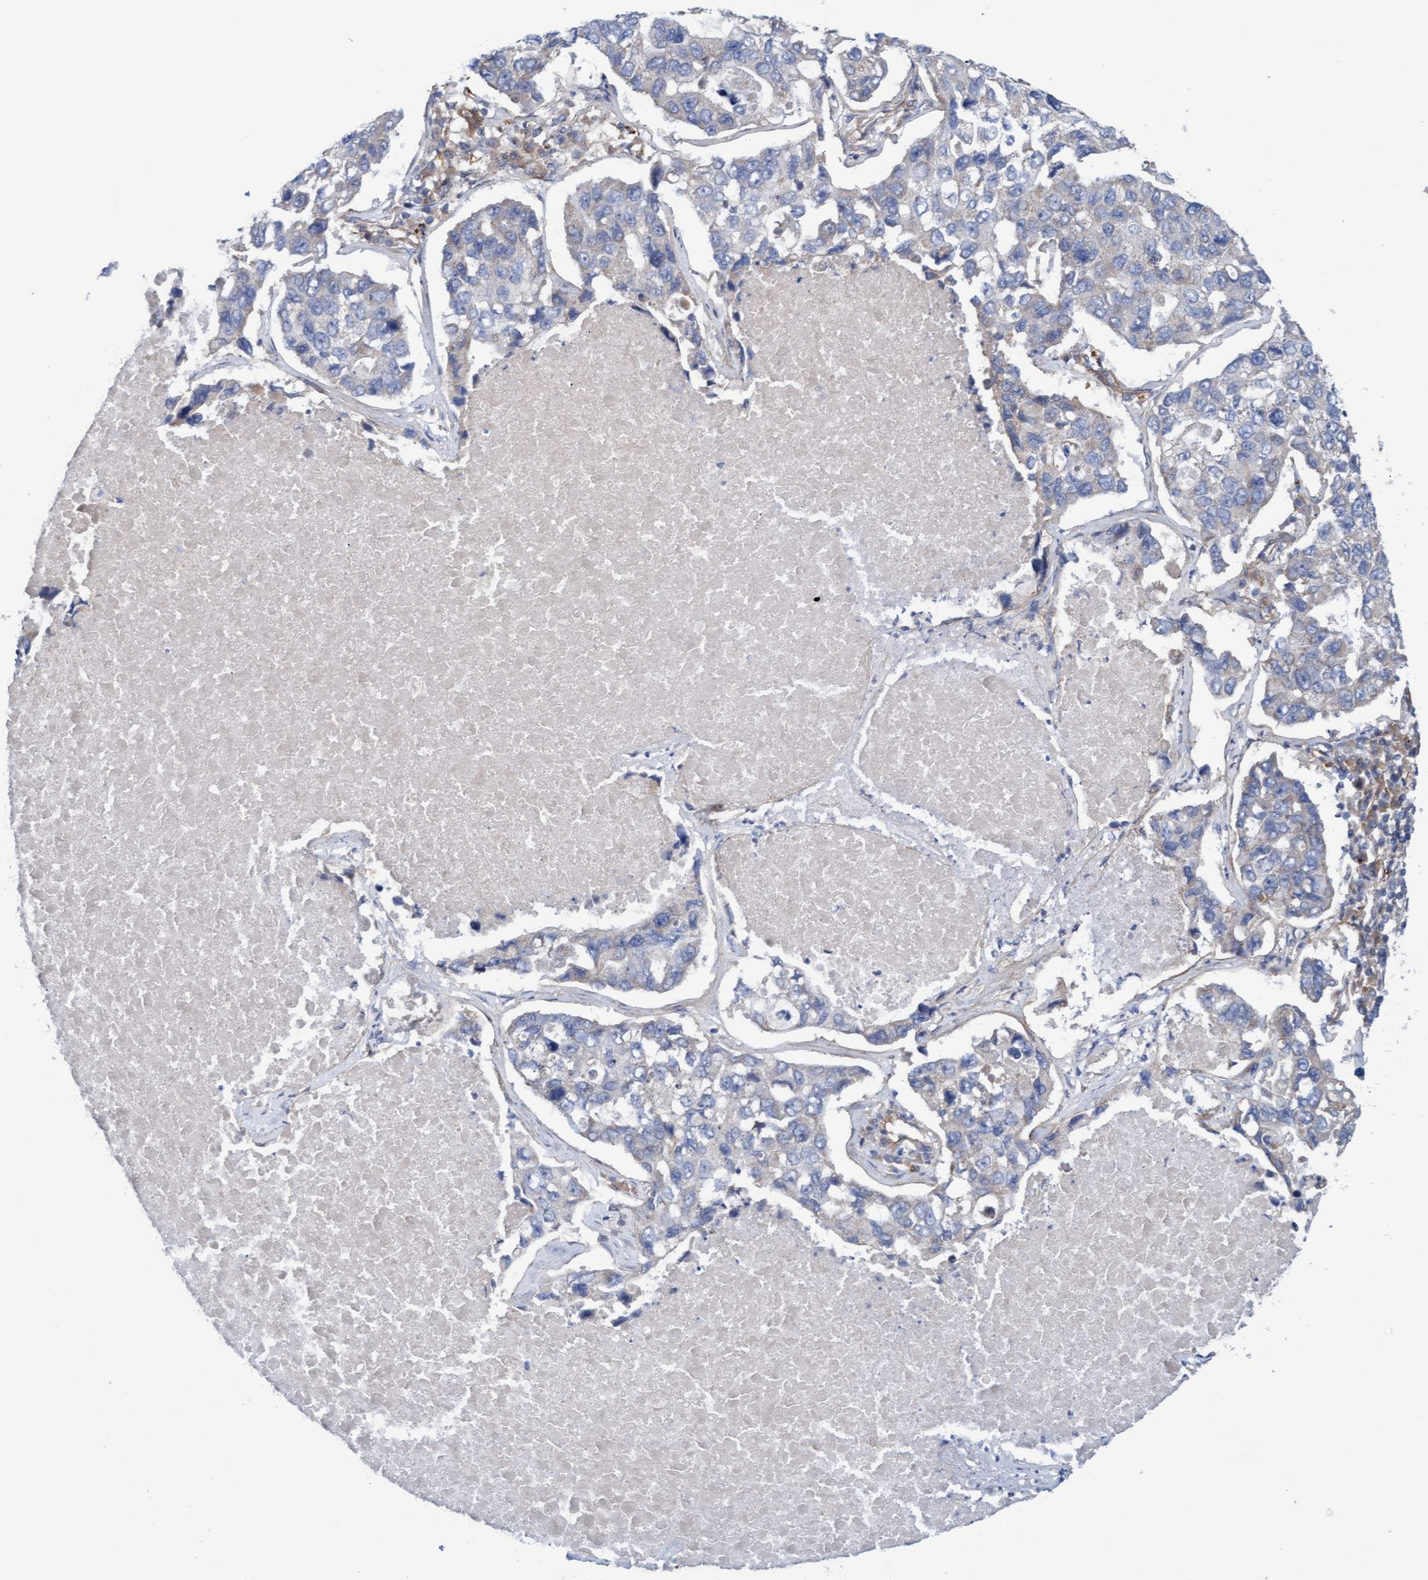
{"staining": {"intensity": "weak", "quantity": "<25%", "location": "cytoplasmic/membranous"}, "tissue": "lung cancer", "cell_type": "Tumor cells", "image_type": "cancer", "snomed": [{"axis": "morphology", "description": "Adenocarcinoma, NOS"}, {"axis": "topography", "description": "Lung"}], "caption": "The IHC micrograph has no significant expression in tumor cells of lung adenocarcinoma tissue.", "gene": "CDK5RAP3", "patient": {"sex": "male", "age": 64}}